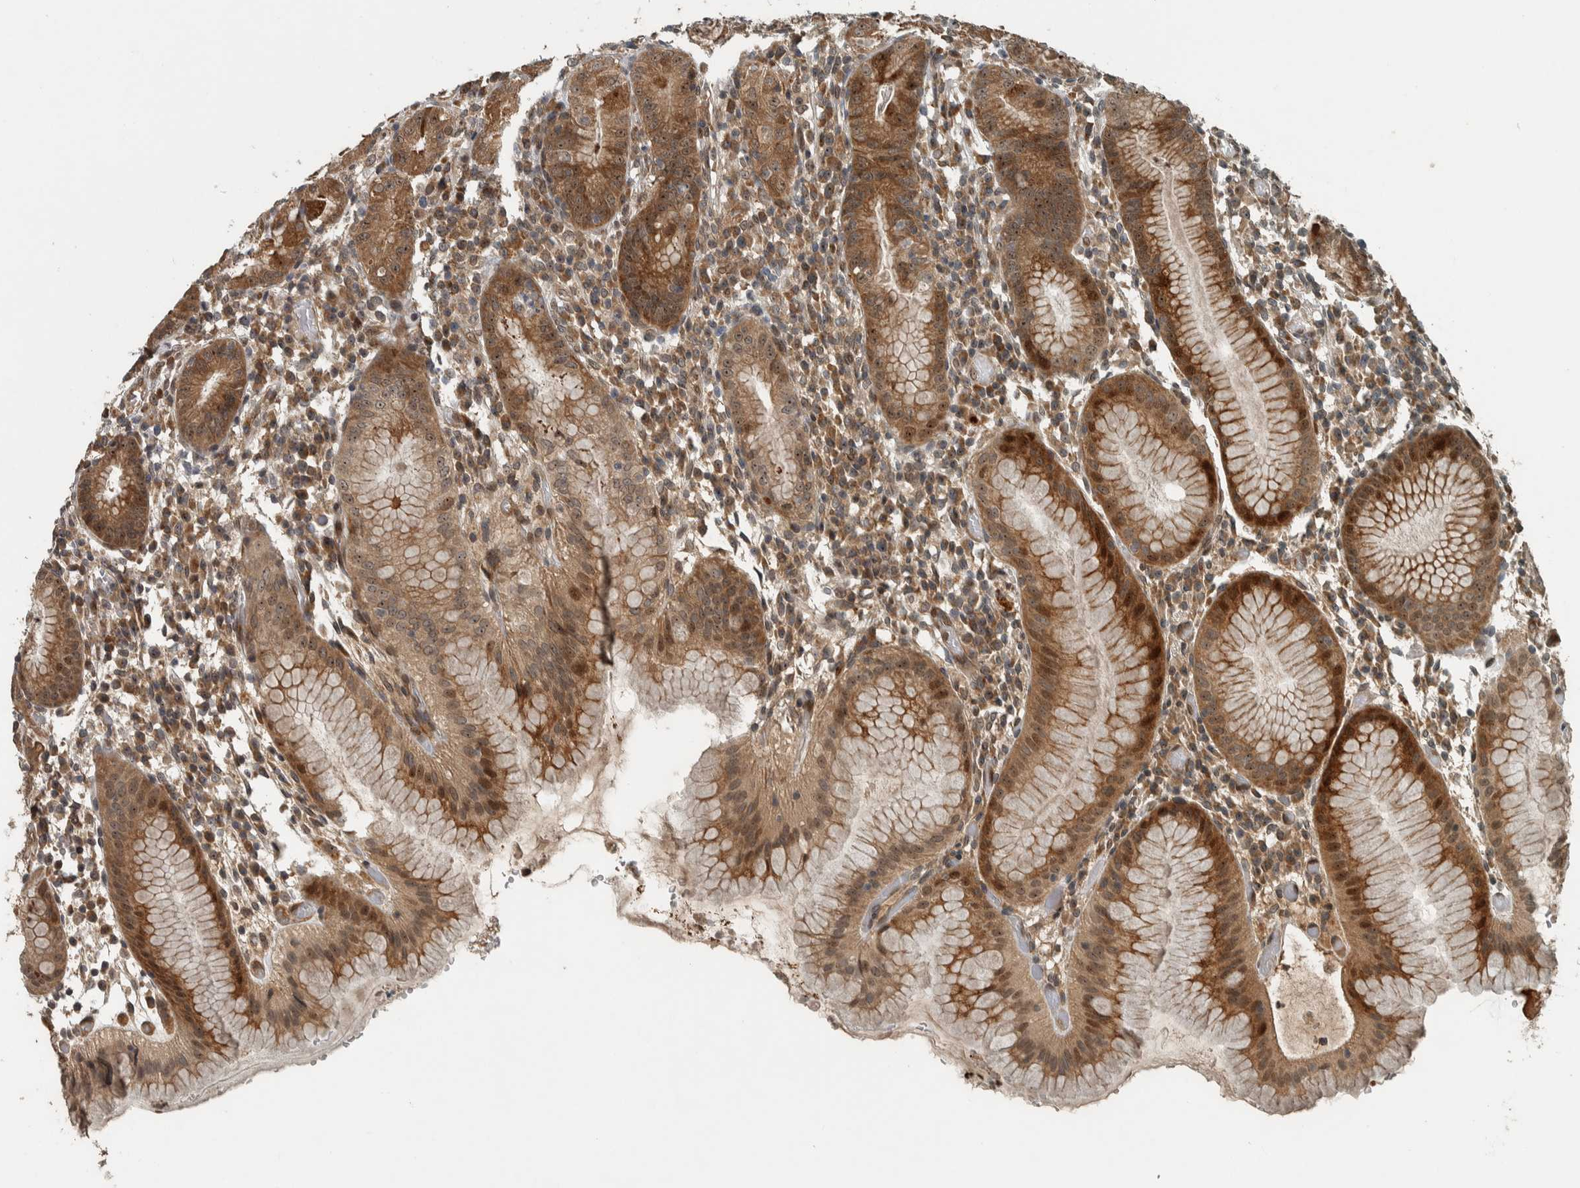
{"staining": {"intensity": "moderate", "quantity": ">75%", "location": "cytoplasmic/membranous,nuclear"}, "tissue": "stomach", "cell_type": "Glandular cells", "image_type": "normal", "snomed": [{"axis": "morphology", "description": "Normal tissue, NOS"}, {"axis": "topography", "description": "Stomach"}, {"axis": "topography", "description": "Stomach, lower"}], "caption": "IHC photomicrograph of unremarkable stomach: human stomach stained using immunohistochemistry shows medium levels of moderate protein expression localized specifically in the cytoplasmic/membranous,nuclear of glandular cells, appearing as a cytoplasmic/membranous,nuclear brown color.", "gene": "XPO5", "patient": {"sex": "female", "age": 75}}